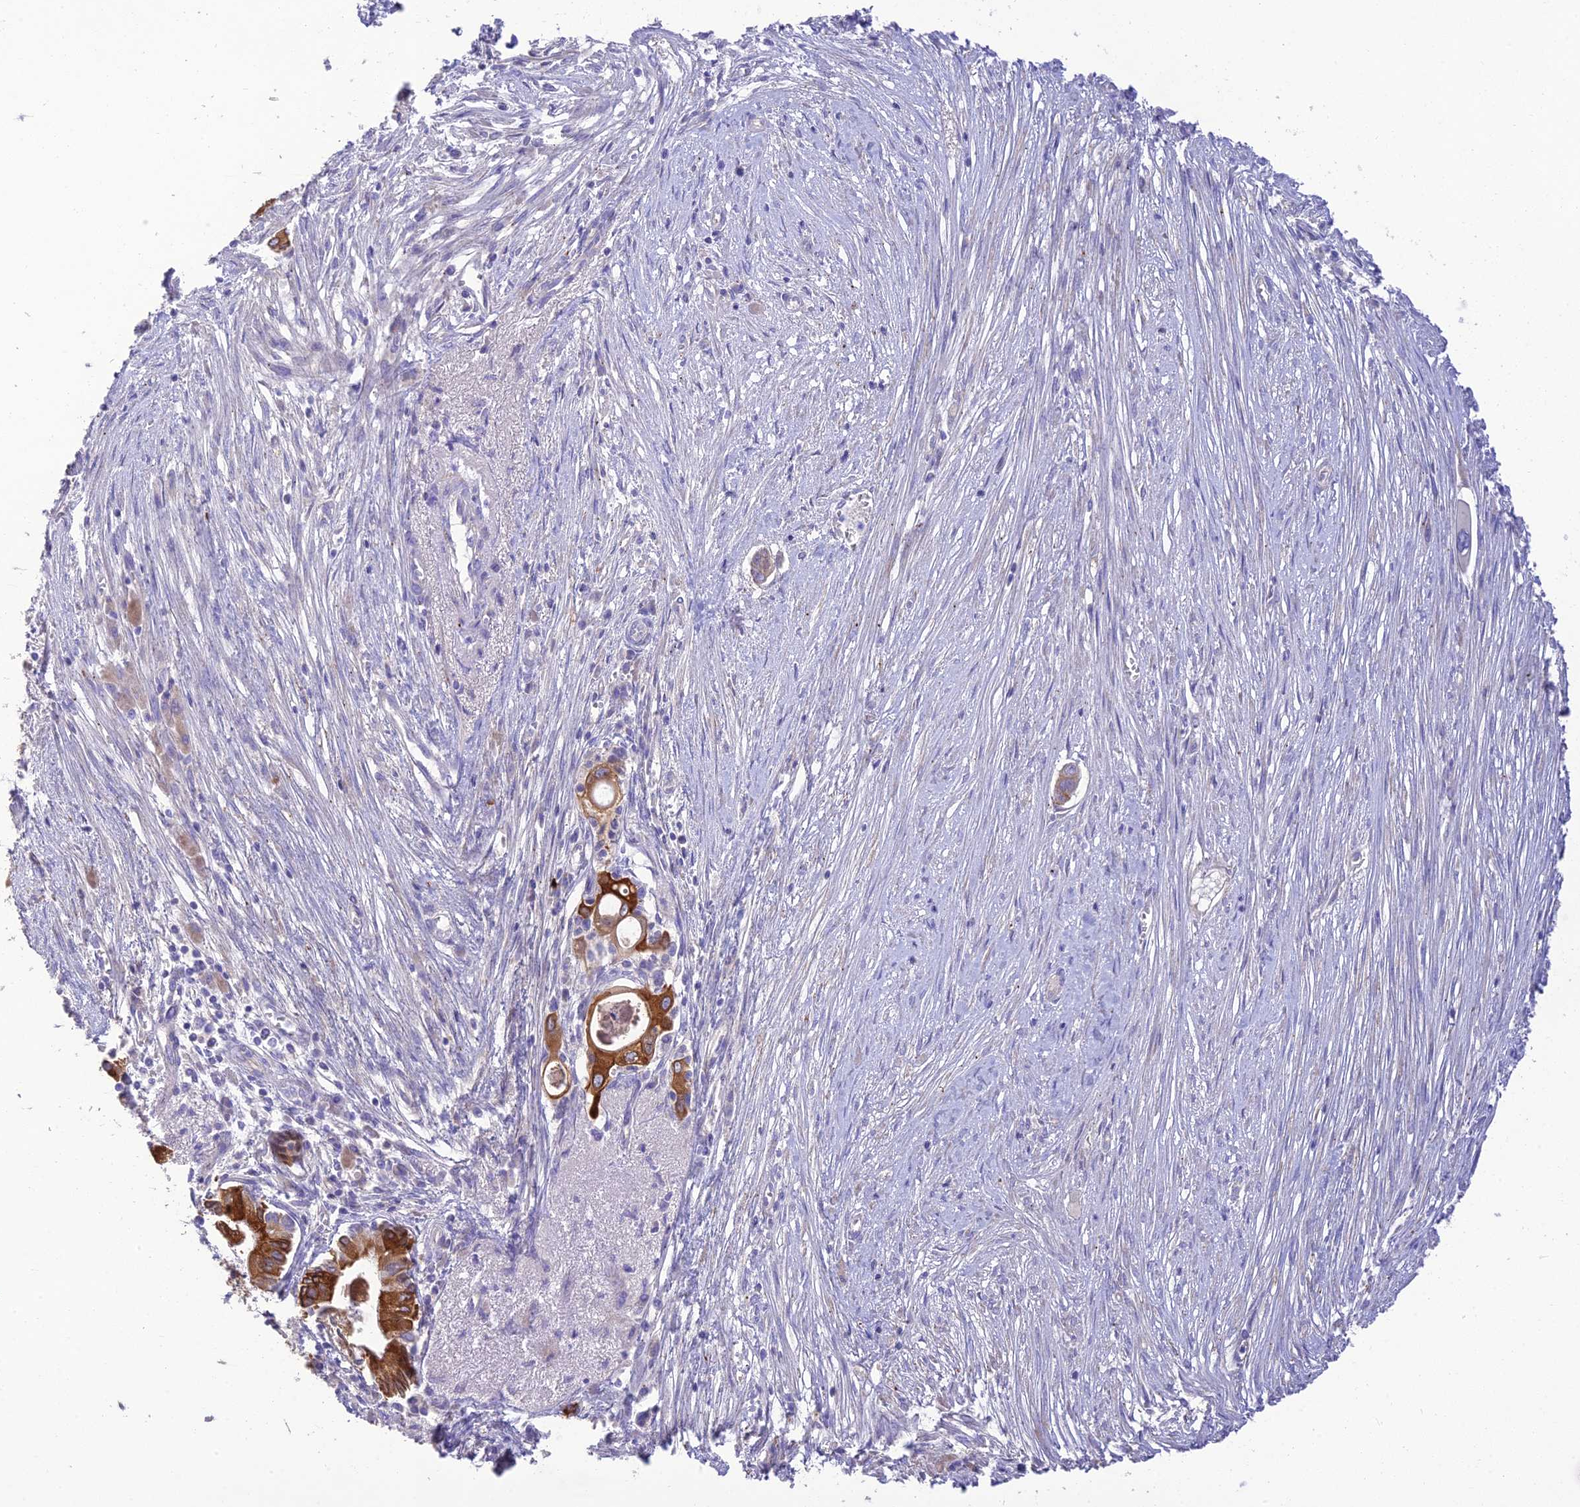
{"staining": {"intensity": "strong", "quantity": ">75%", "location": "cytoplasmic/membranous"}, "tissue": "pancreatic cancer", "cell_type": "Tumor cells", "image_type": "cancer", "snomed": [{"axis": "morphology", "description": "Adenocarcinoma, NOS"}, {"axis": "topography", "description": "Pancreas"}], "caption": "Human pancreatic cancer (adenocarcinoma) stained for a protein (brown) reveals strong cytoplasmic/membranous positive expression in approximately >75% of tumor cells.", "gene": "HSD17B2", "patient": {"sex": "male", "age": 68}}